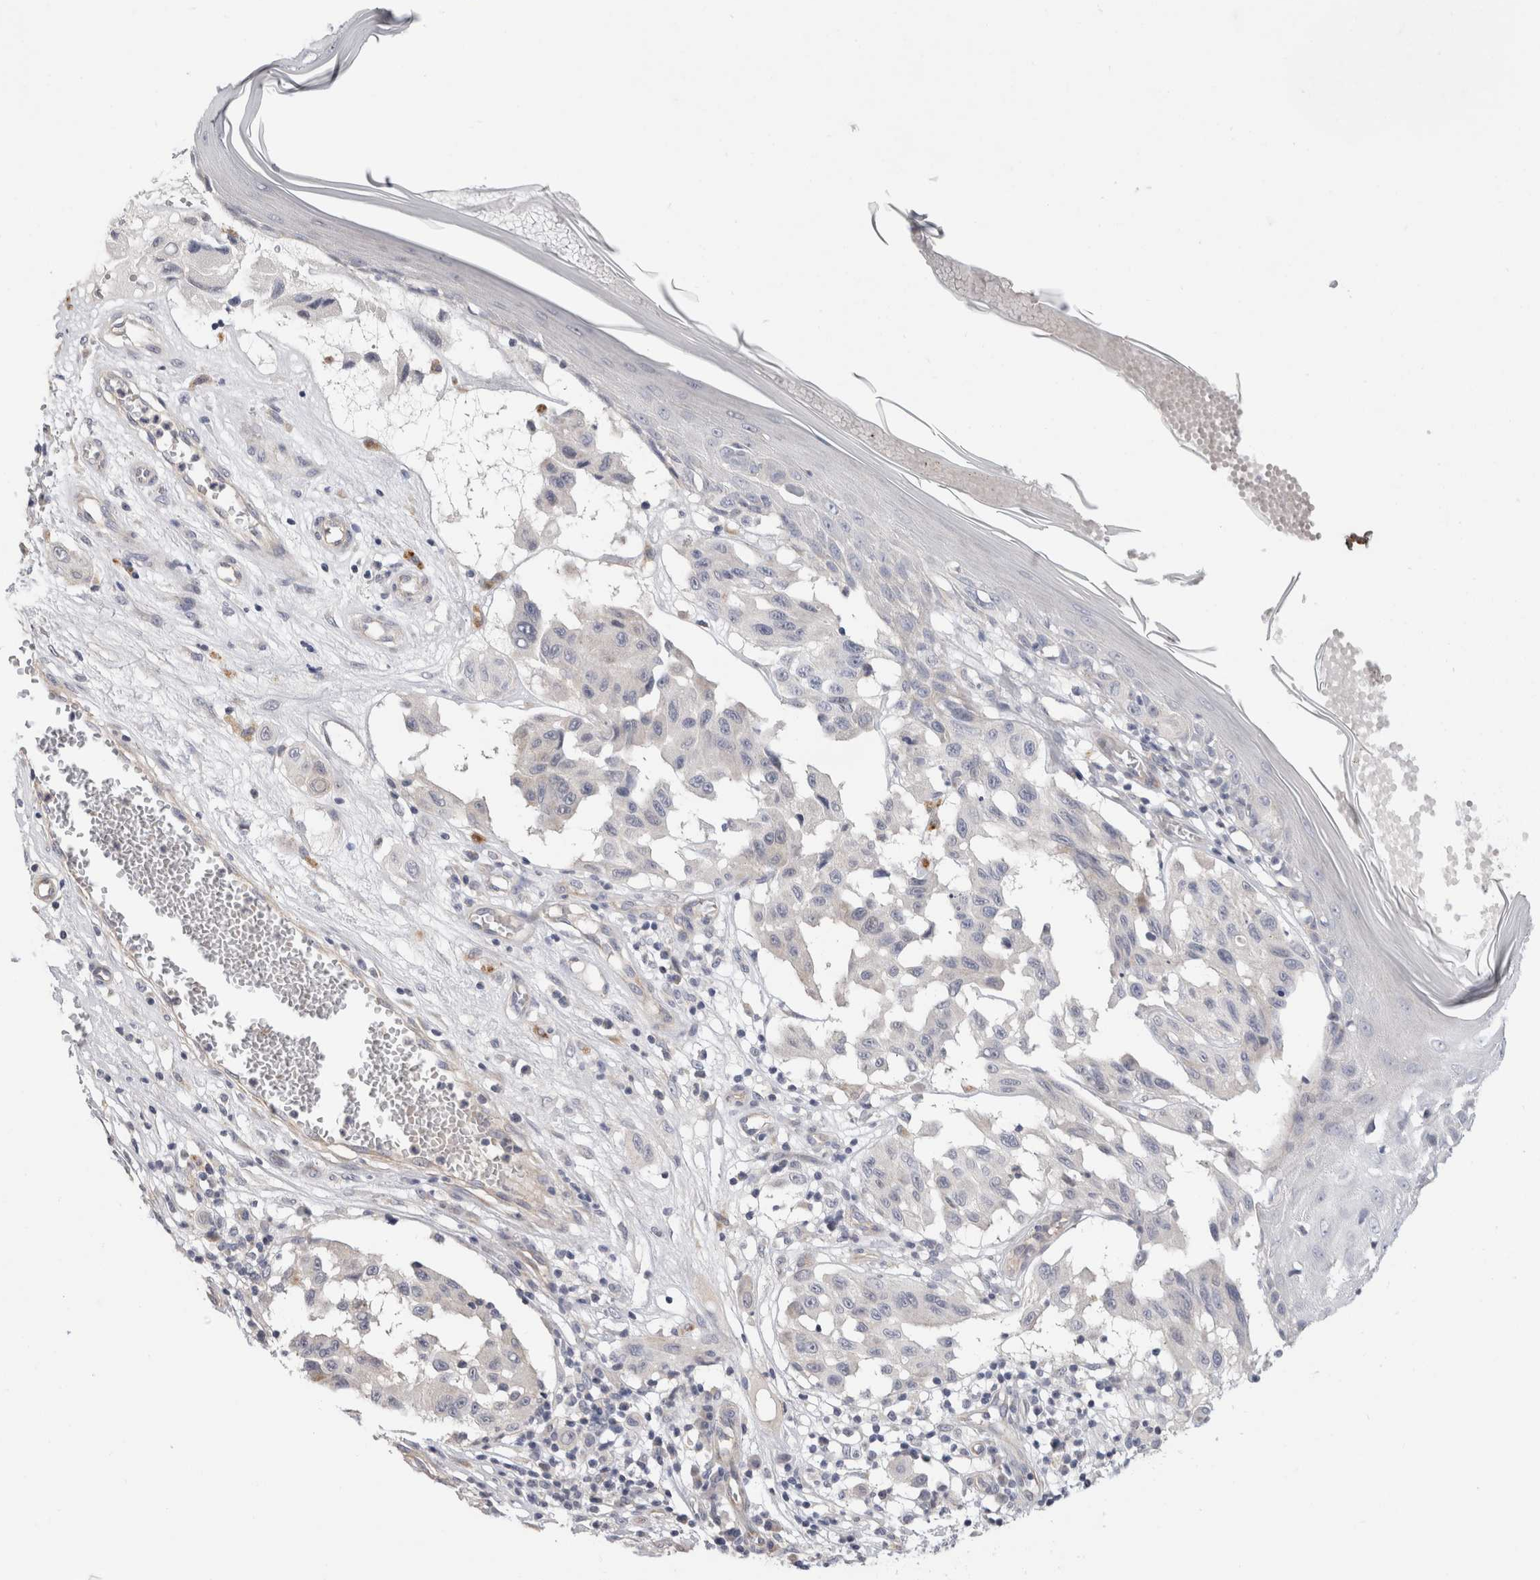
{"staining": {"intensity": "negative", "quantity": "none", "location": "none"}, "tissue": "melanoma", "cell_type": "Tumor cells", "image_type": "cancer", "snomed": [{"axis": "morphology", "description": "Malignant melanoma, NOS"}, {"axis": "topography", "description": "Skin"}], "caption": "IHC of human melanoma displays no staining in tumor cells. (Stains: DAB (3,3'-diaminobenzidine) immunohistochemistry (IHC) with hematoxylin counter stain, Microscopy: brightfield microscopy at high magnification).", "gene": "AFP", "patient": {"sex": "male", "age": 30}}